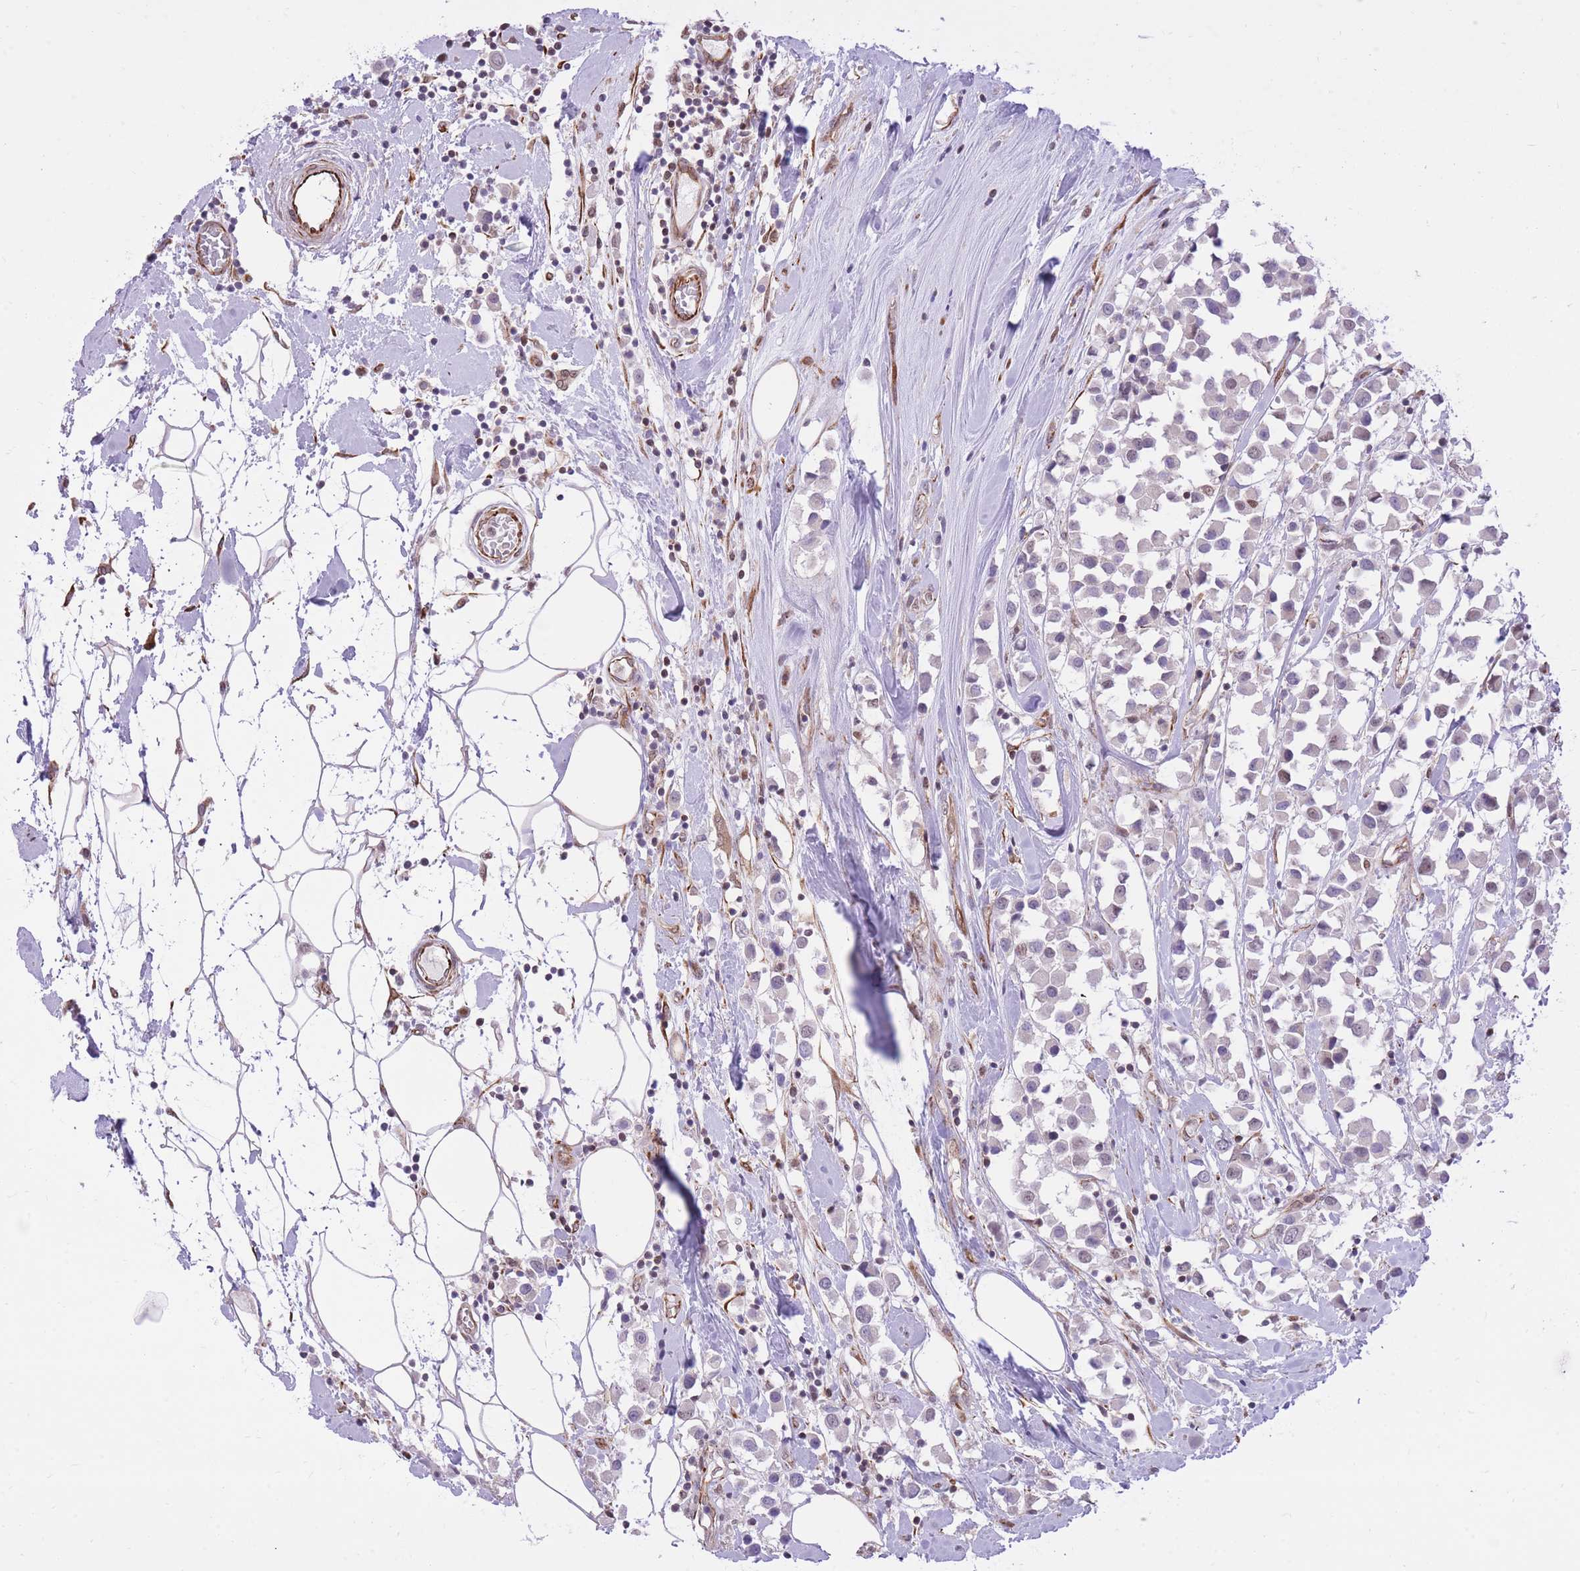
{"staining": {"intensity": "negative", "quantity": "none", "location": "none"}, "tissue": "breast cancer", "cell_type": "Tumor cells", "image_type": "cancer", "snomed": [{"axis": "morphology", "description": "Duct carcinoma"}, {"axis": "topography", "description": "Breast"}], "caption": "DAB (3,3'-diaminobenzidine) immunohistochemical staining of breast cancer reveals no significant positivity in tumor cells.", "gene": "ELL", "patient": {"sex": "female", "age": 61}}